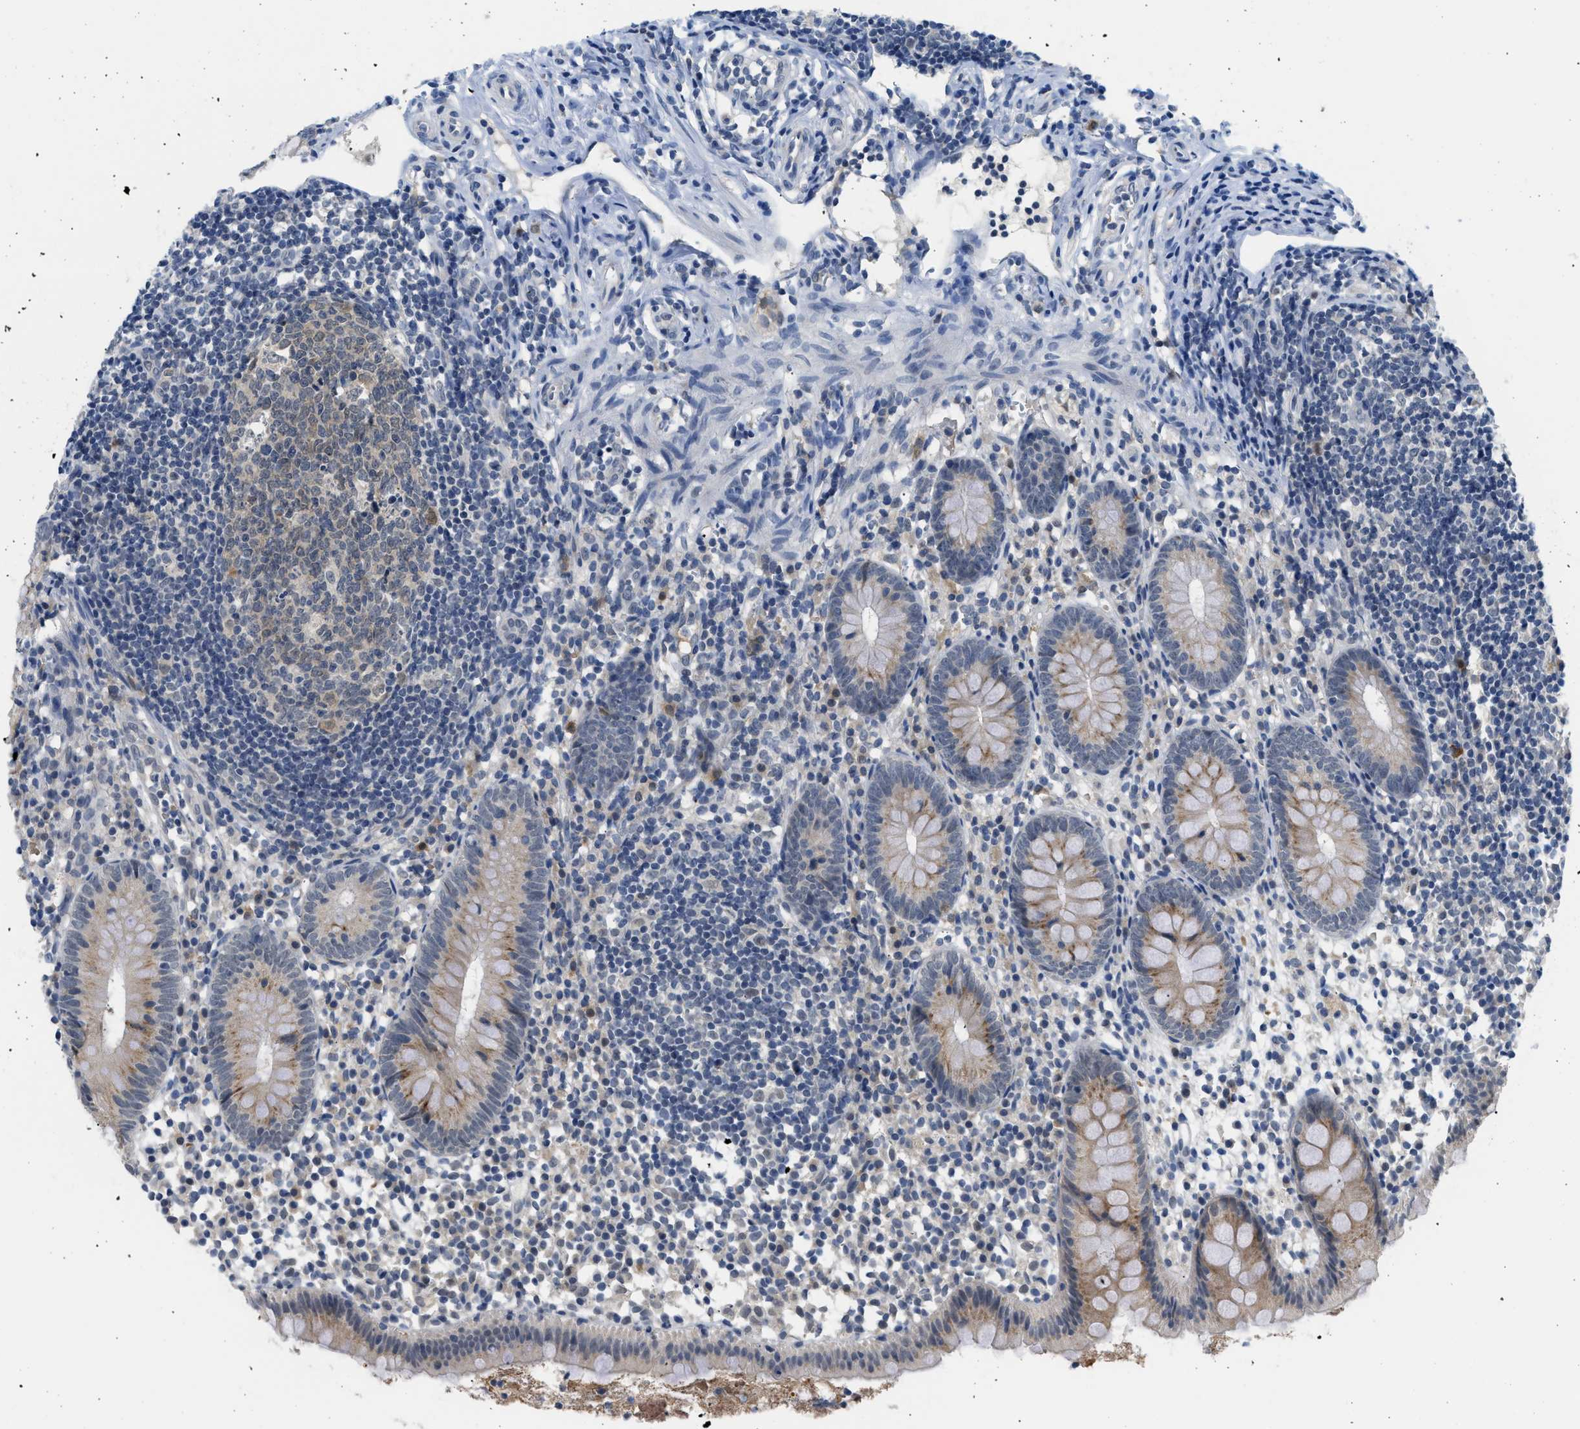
{"staining": {"intensity": "moderate", "quantity": "<25%", "location": "cytoplasmic/membranous"}, "tissue": "appendix", "cell_type": "Glandular cells", "image_type": "normal", "snomed": [{"axis": "morphology", "description": "Normal tissue, NOS"}, {"axis": "topography", "description": "Appendix"}], "caption": "Protein expression analysis of unremarkable human appendix reveals moderate cytoplasmic/membranous expression in about <25% of glandular cells.", "gene": "PSAT1", "patient": {"sex": "female", "age": 20}}